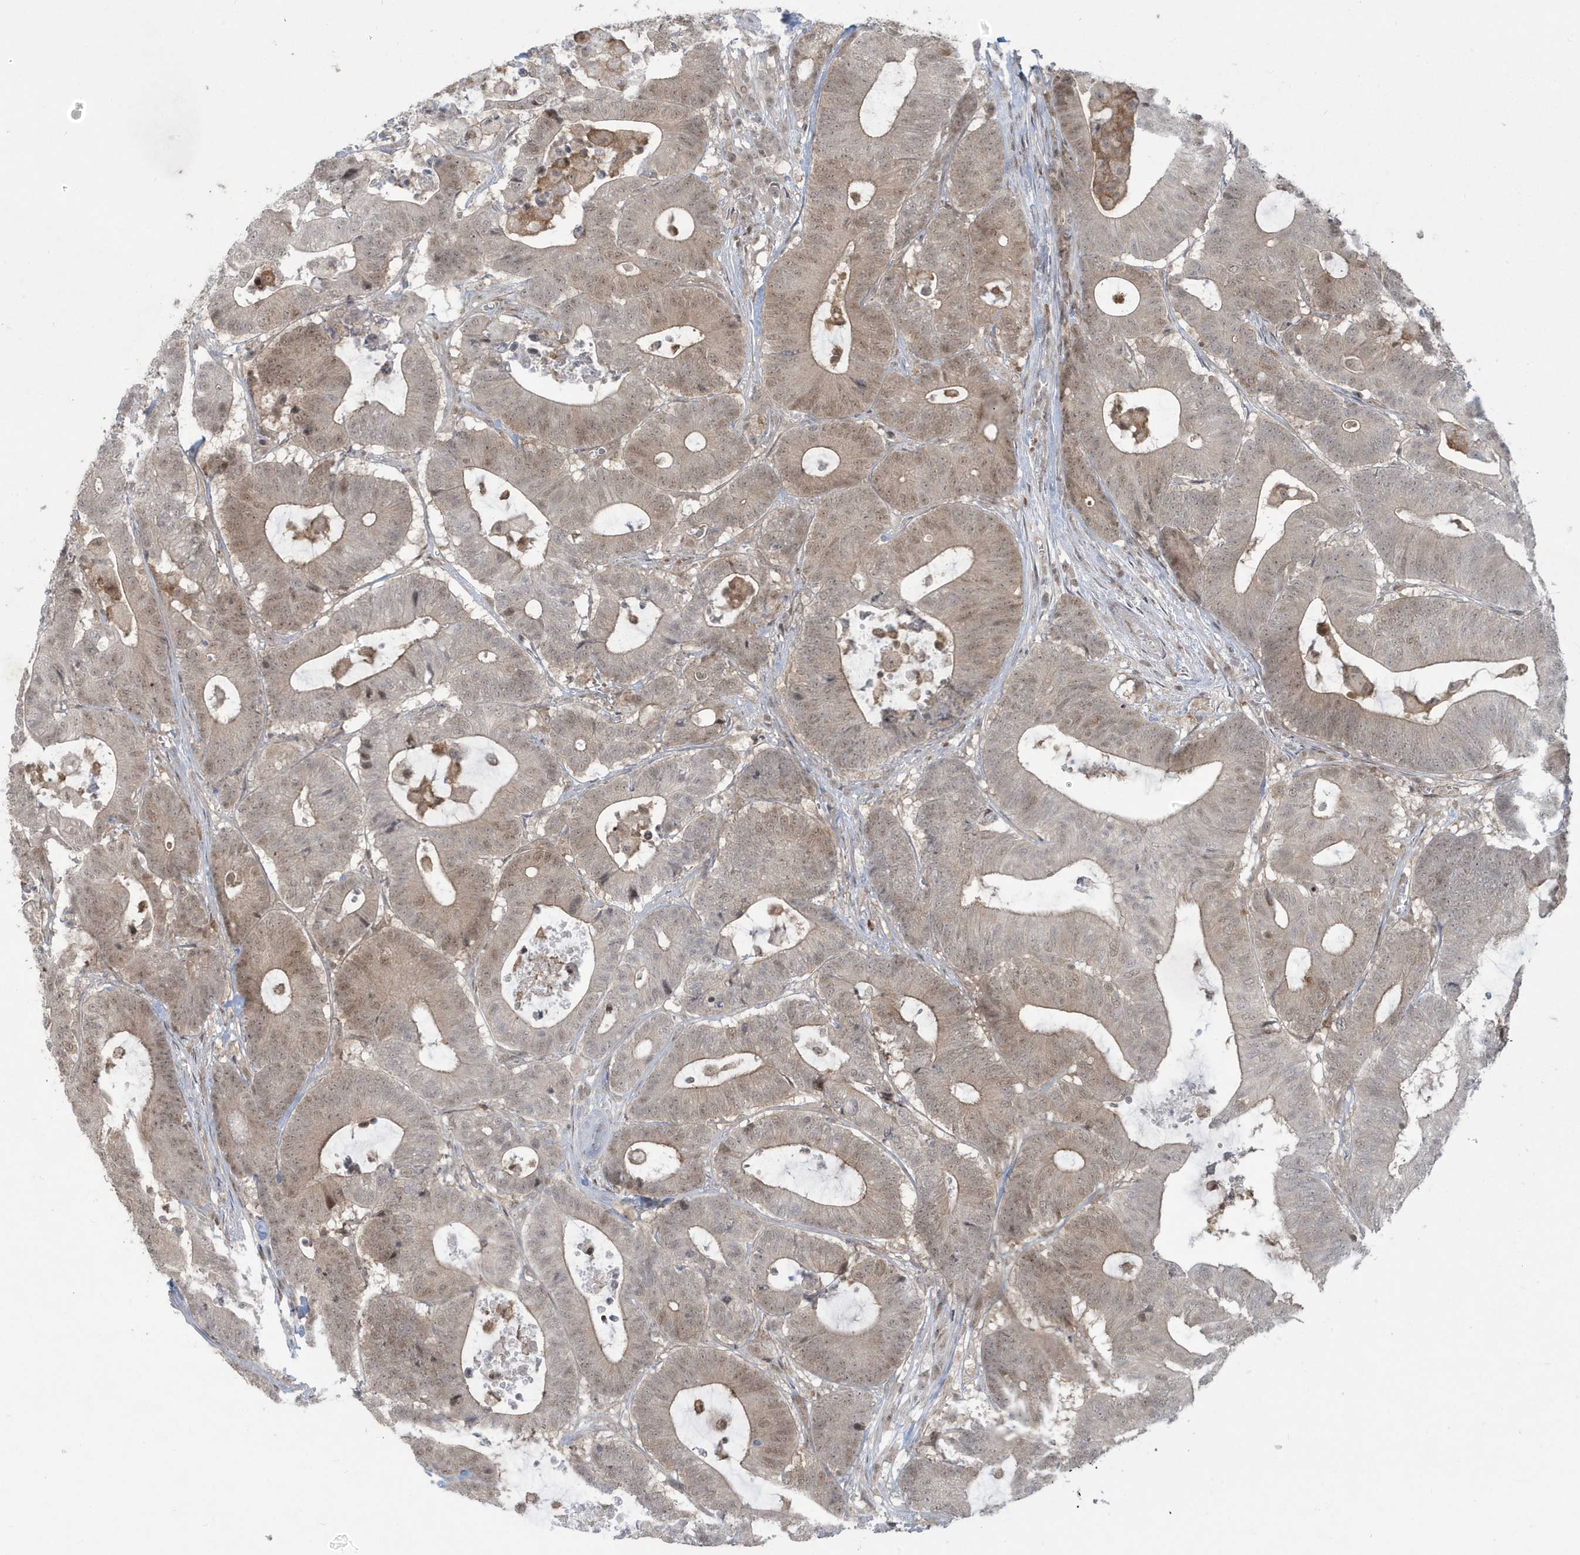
{"staining": {"intensity": "weak", "quantity": ">75%", "location": "cytoplasmic/membranous,nuclear"}, "tissue": "colorectal cancer", "cell_type": "Tumor cells", "image_type": "cancer", "snomed": [{"axis": "morphology", "description": "Adenocarcinoma, NOS"}, {"axis": "topography", "description": "Colon"}], "caption": "Protein expression by IHC reveals weak cytoplasmic/membranous and nuclear expression in approximately >75% of tumor cells in adenocarcinoma (colorectal). (Brightfield microscopy of DAB IHC at high magnification).", "gene": "C1orf52", "patient": {"sex": "female", "age": 84}}